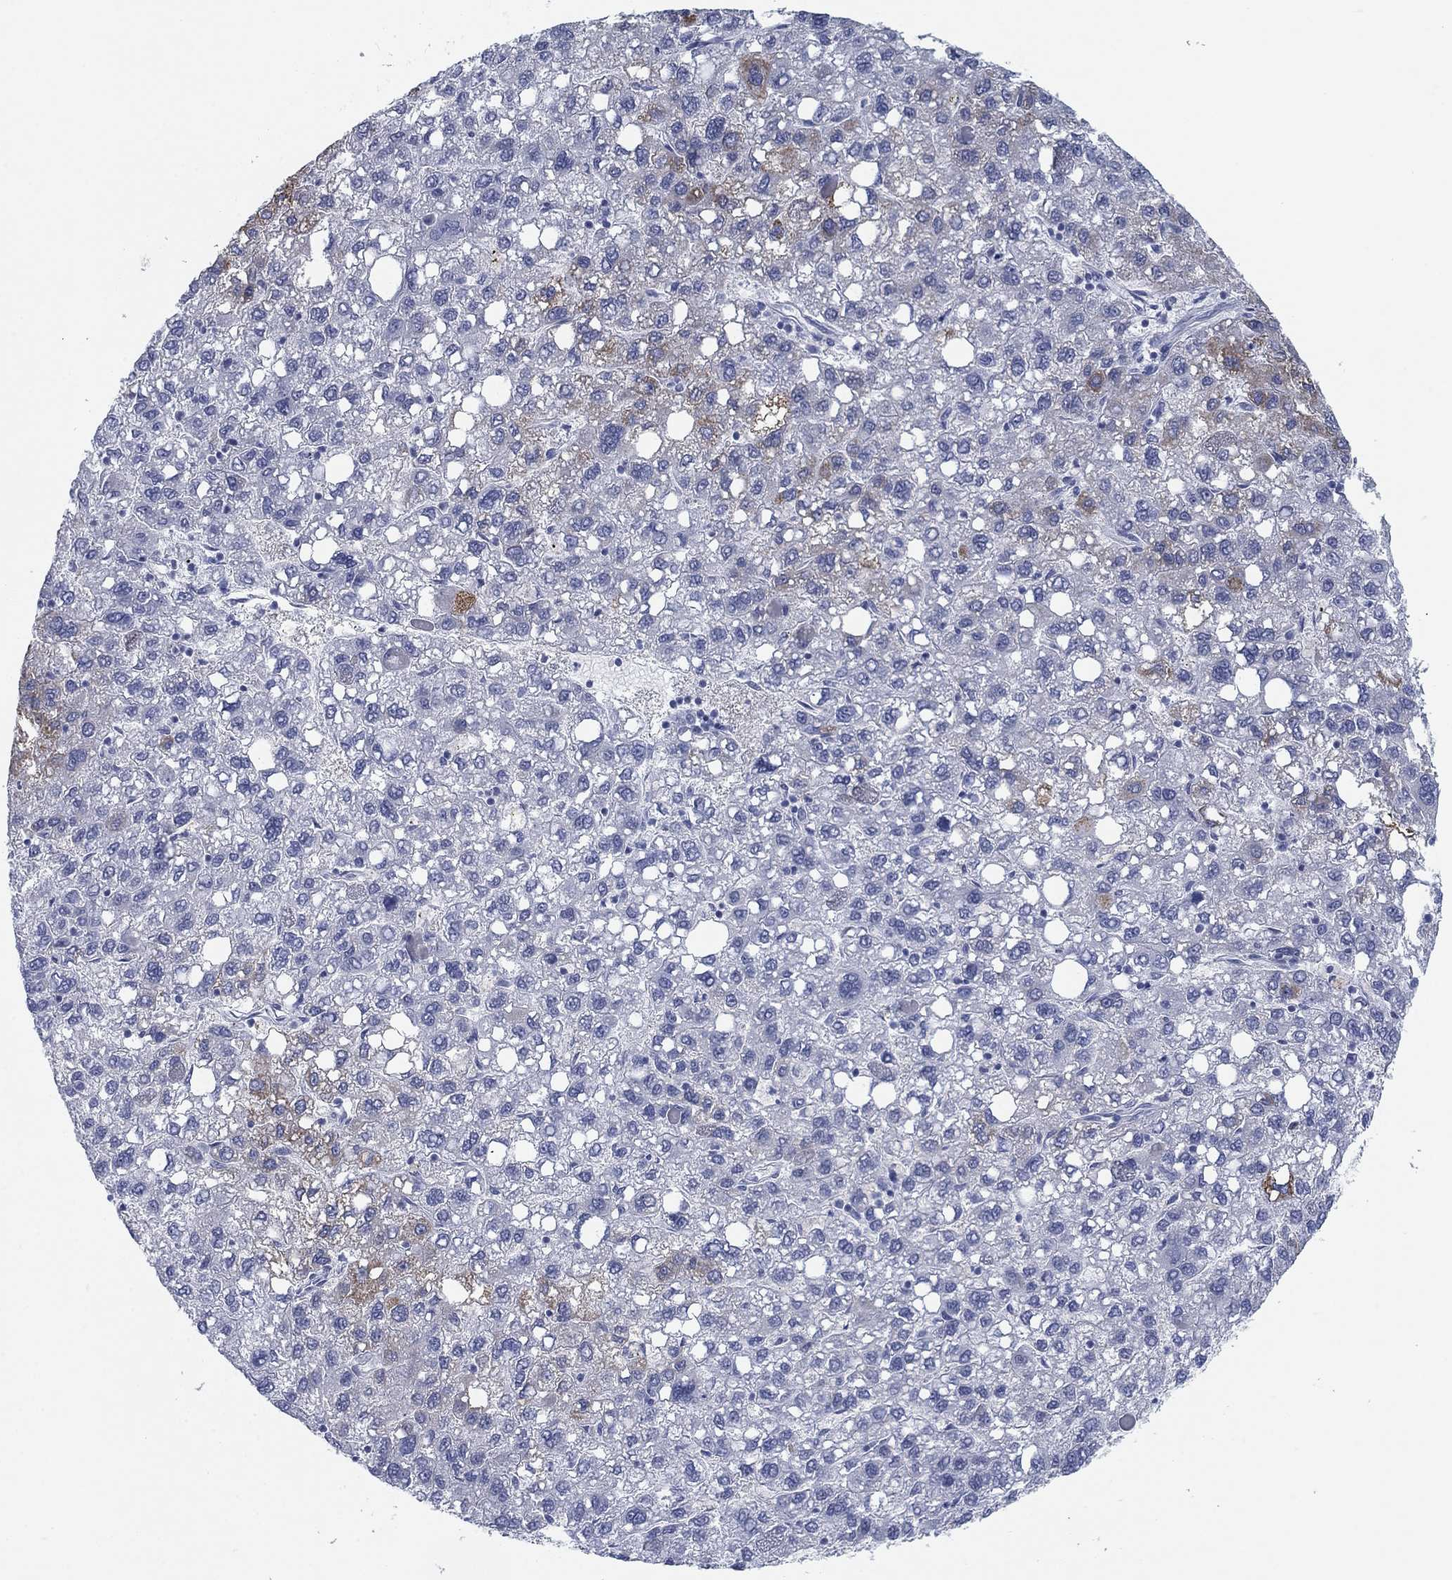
{"staining": {"intensity": "moderate", "quantity": "<25%", "location": "cytoplasmic/membranous"}, "tissue": "liver cancer", "cell_type": "Tumor cells", "image_type": "cancer", "snomed": [{"axis": "morphology", "description": "Carcinoma, Hepatocellular, NOS"}, {"axis": "topography", "description": "Liver"}], "caption": "Immunohistochemistry (IHC) histopathology image of human liver hepatocellular carcinoma stained for a protein (brown), which shows low levels of moderate cytoplasmic/membranous positivity in approximately <25% of tumor cells.", "gene": "DNAL1", "patient": {"sex": "female", "age": 82}}